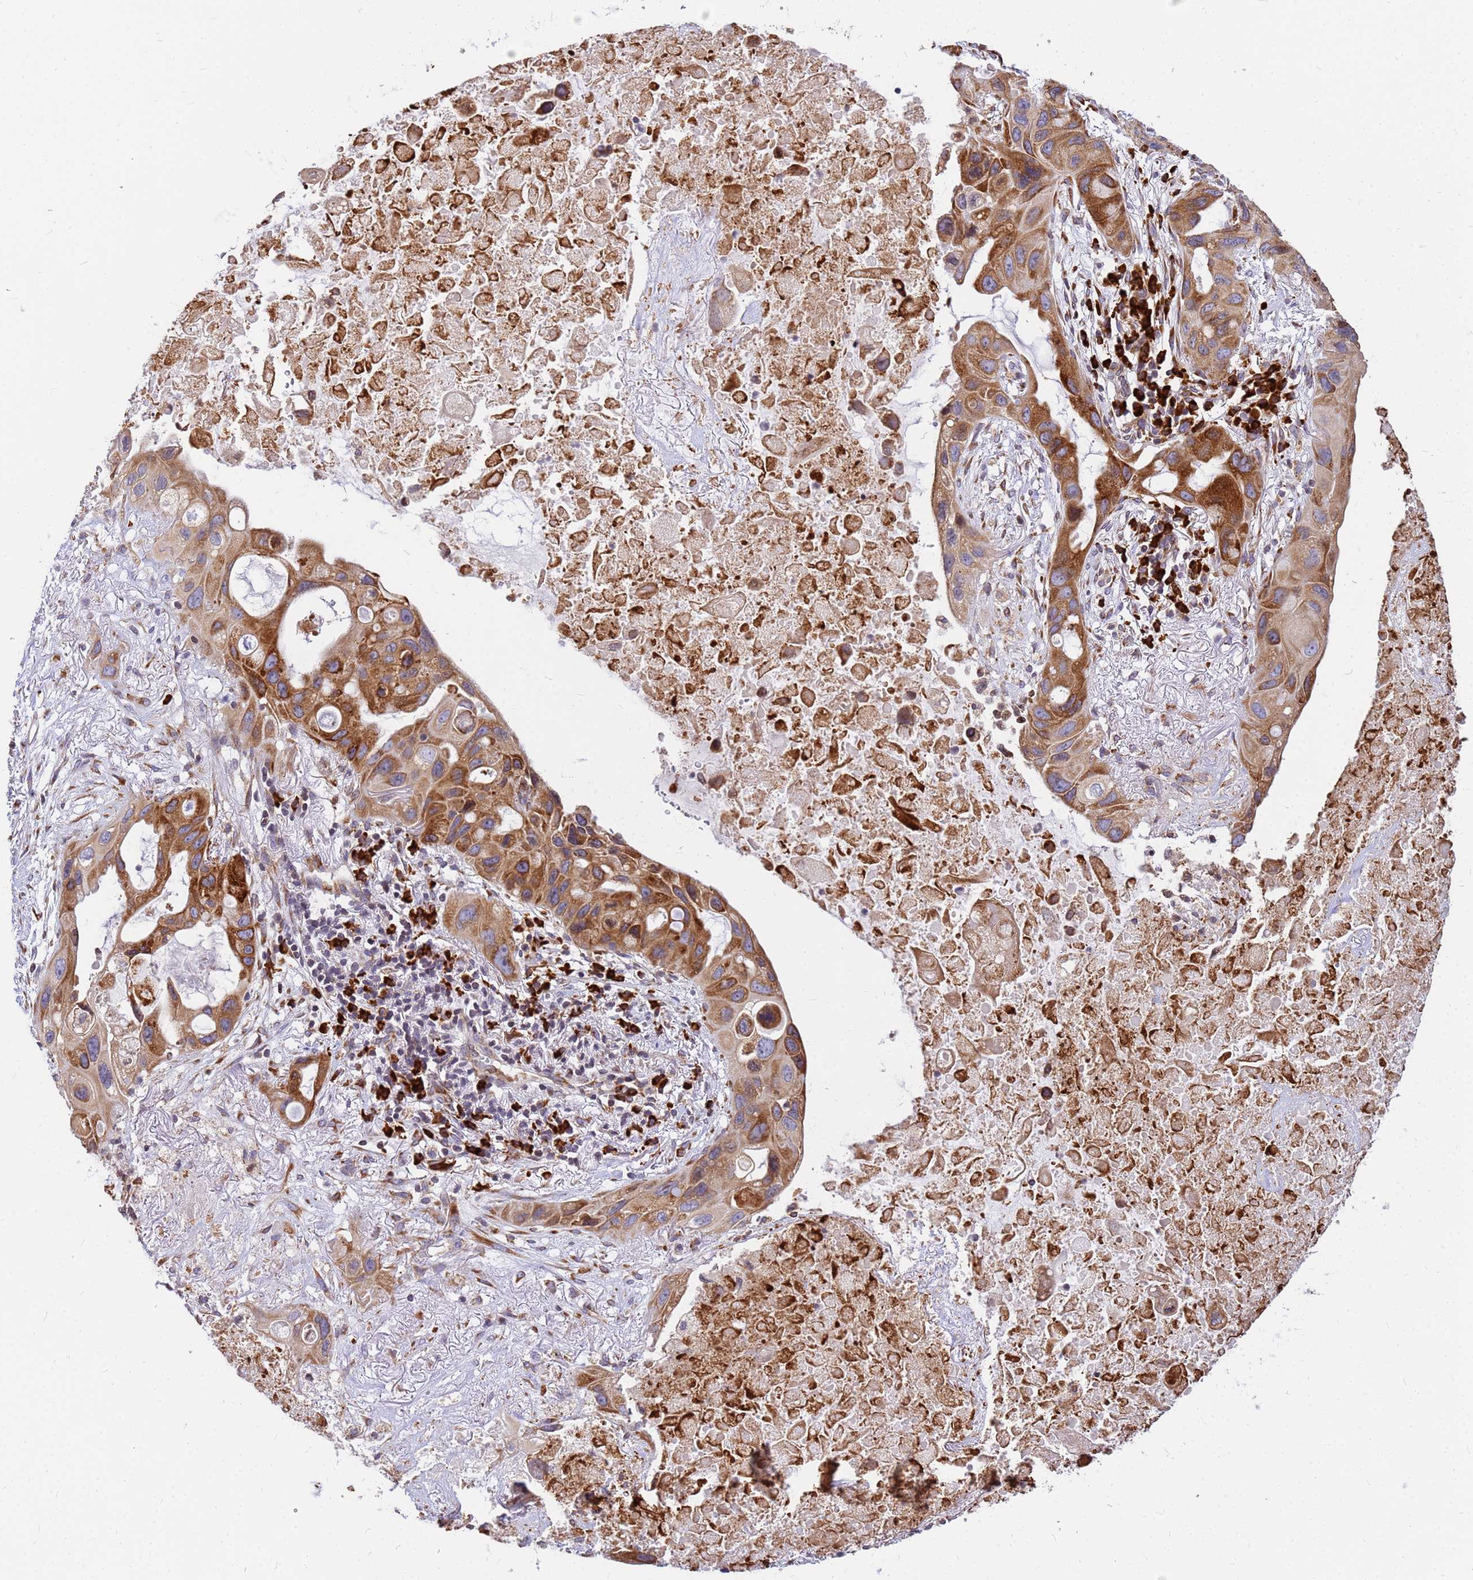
{"staining": {"intensity": "moderate", "quantity": ">75%", "location": "cytoplasmic/membranous"}, "tissue": "lung cancer", "cell_type": "Tumor cells", "image_type": "cancer", "snomed": [{"axis": "morphology", "description": "Squamous cell carcinoma, NOS"}, {"axis": "topography", "description": "Lung"}], "caption": "Lung cancer stained for a protein (brown) exhibits moderate cytoplasmic/membranous positive expression in about >75% of tumor cells.", "gene": "SSR4", "patient": {"sex": "female", "age": 73}}